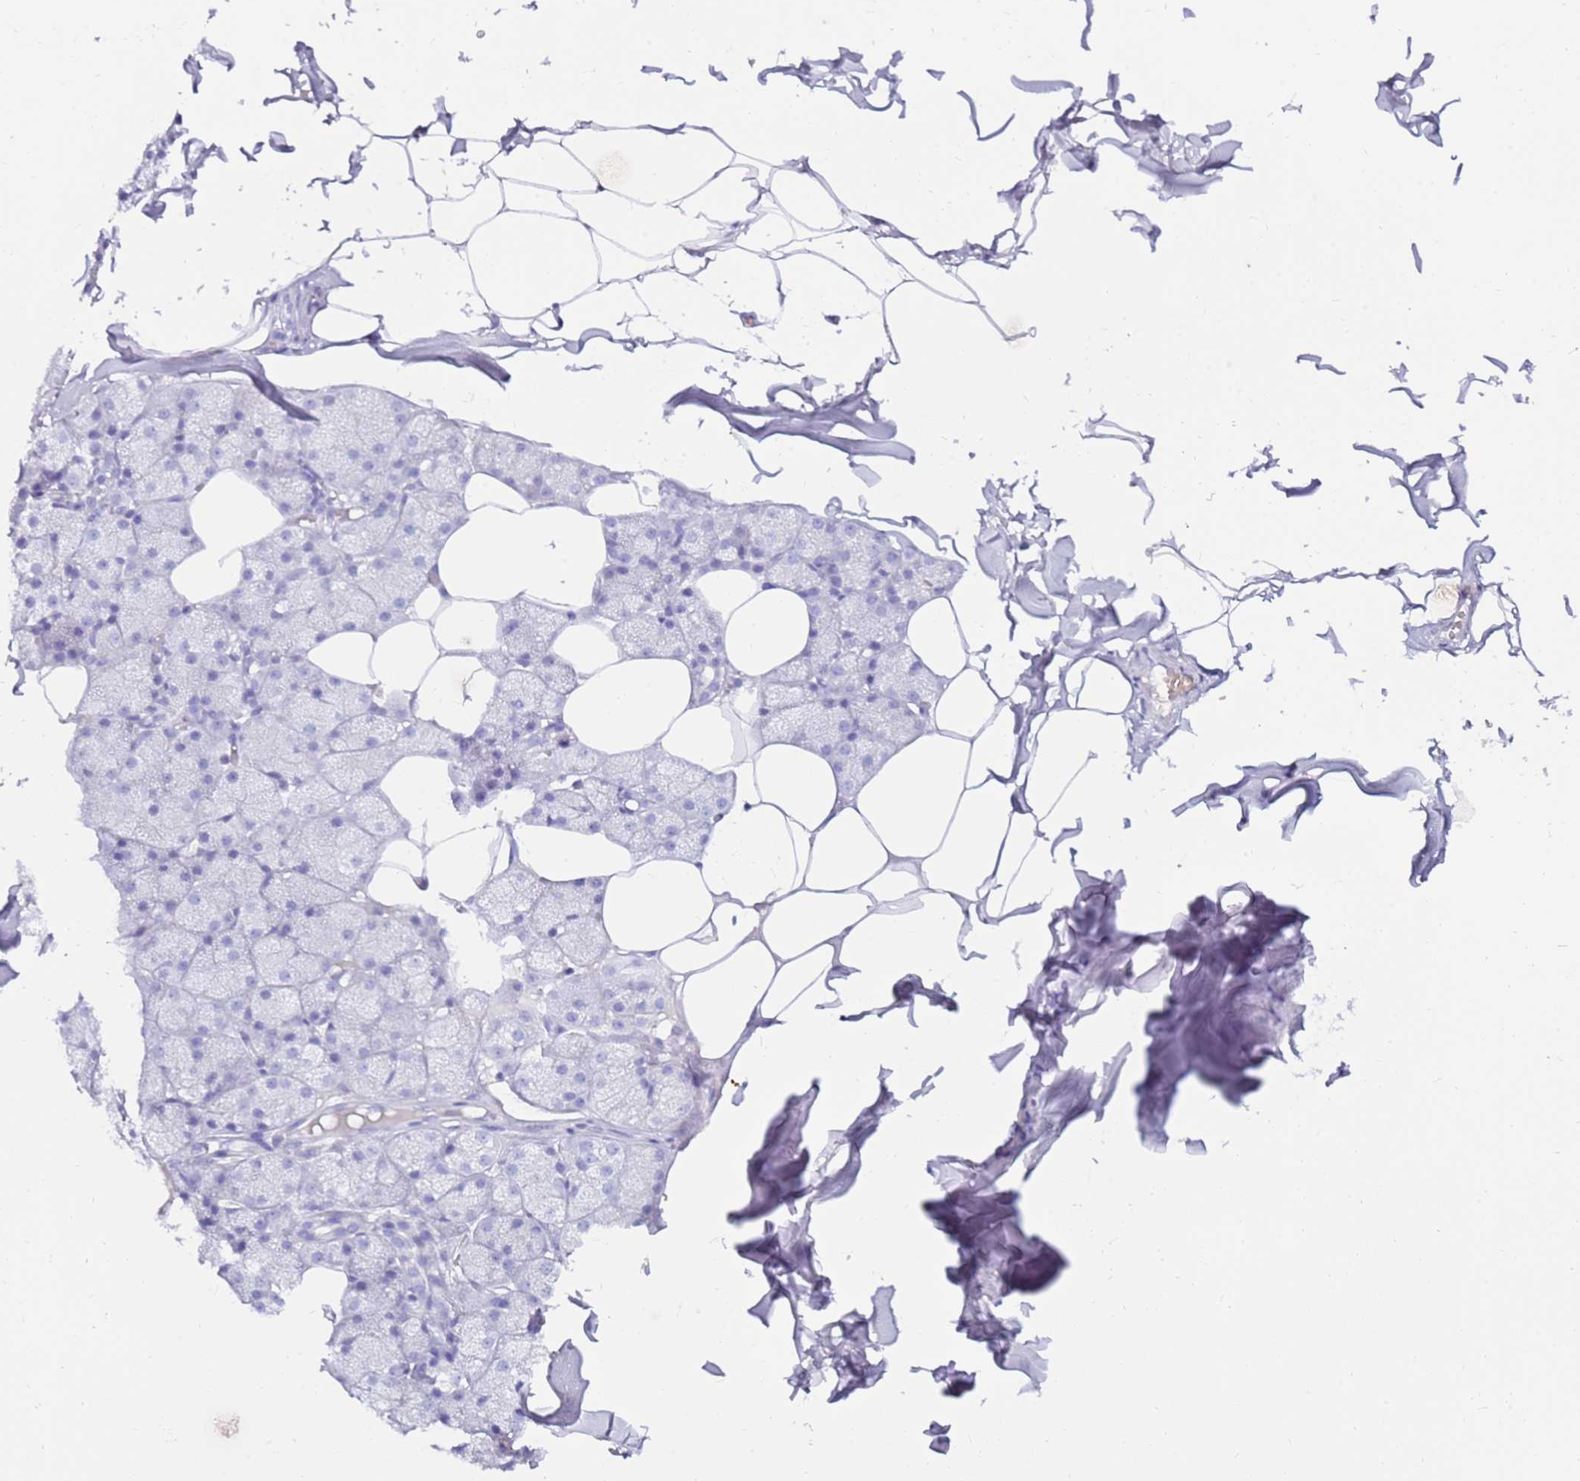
{"staining": {"intensity": "negative", "quantity": "none", "location": "none"}, "tissue": "adipose tissue", "cell_type": "Adipocytes", "image_type": "normal", "snomed": [{"axis": "morphology", "description": "Normal tissue, NOS"}, {"axis": "topography", "description": "Salivary gland"}, {"axis": "topography", "description": "Peripheral nerve tissue"}], "caption": "Image shows no significant protein staining in adipocytes of unremarkable adipose tissue. (Stains: DAB (3,3'-diaminobenzidine) immunohistochemistry (IHC) with hematoxylin counter stain, Microscopy: brightfield microscopy at high magnification).", "gene": "EVPLL", "patient": {"sex": "male", "age": 38}}